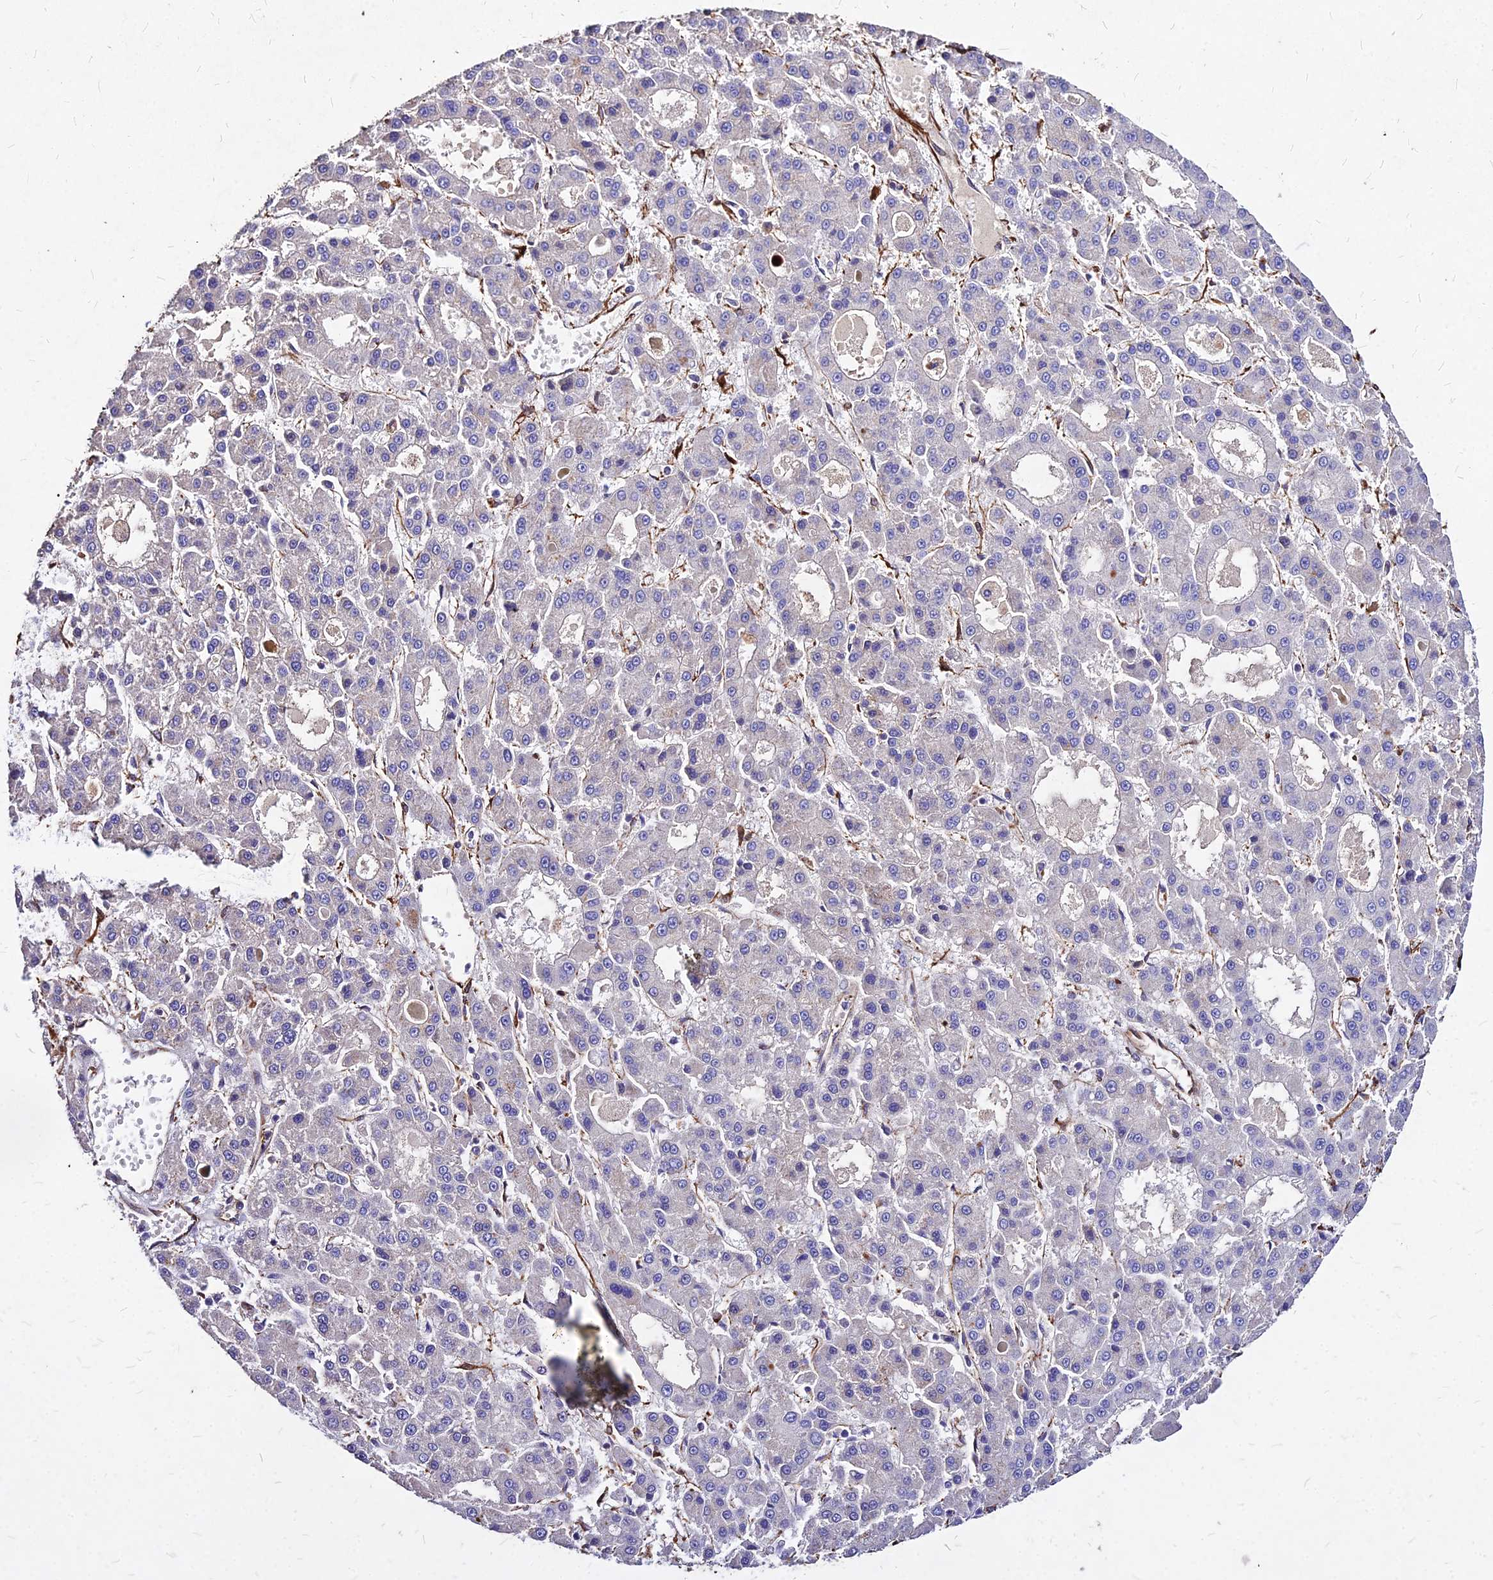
{"staining": {"intensity": "negative", "quantity": "none", "location": "none"}, "tissue": "liver cancer", "cell_type": "Tumor cells", "image_type": "cancer", "snomed": [{"axis": "morphology", "description": "Carcinoma, Hepatocellular, NOS"}, {"axis": "topography", "description": "Liver"}], "caption": "Tumor cells show no significant protein expression in liver hepatocellular carcinoma. Brightfield microscopy of immunohistochemistry stained with DAB (brown) and hematoxylin (blue), captured at high magnification.", "gene": "EFCC1", "patient": {"sex": "male", "age": 70}}